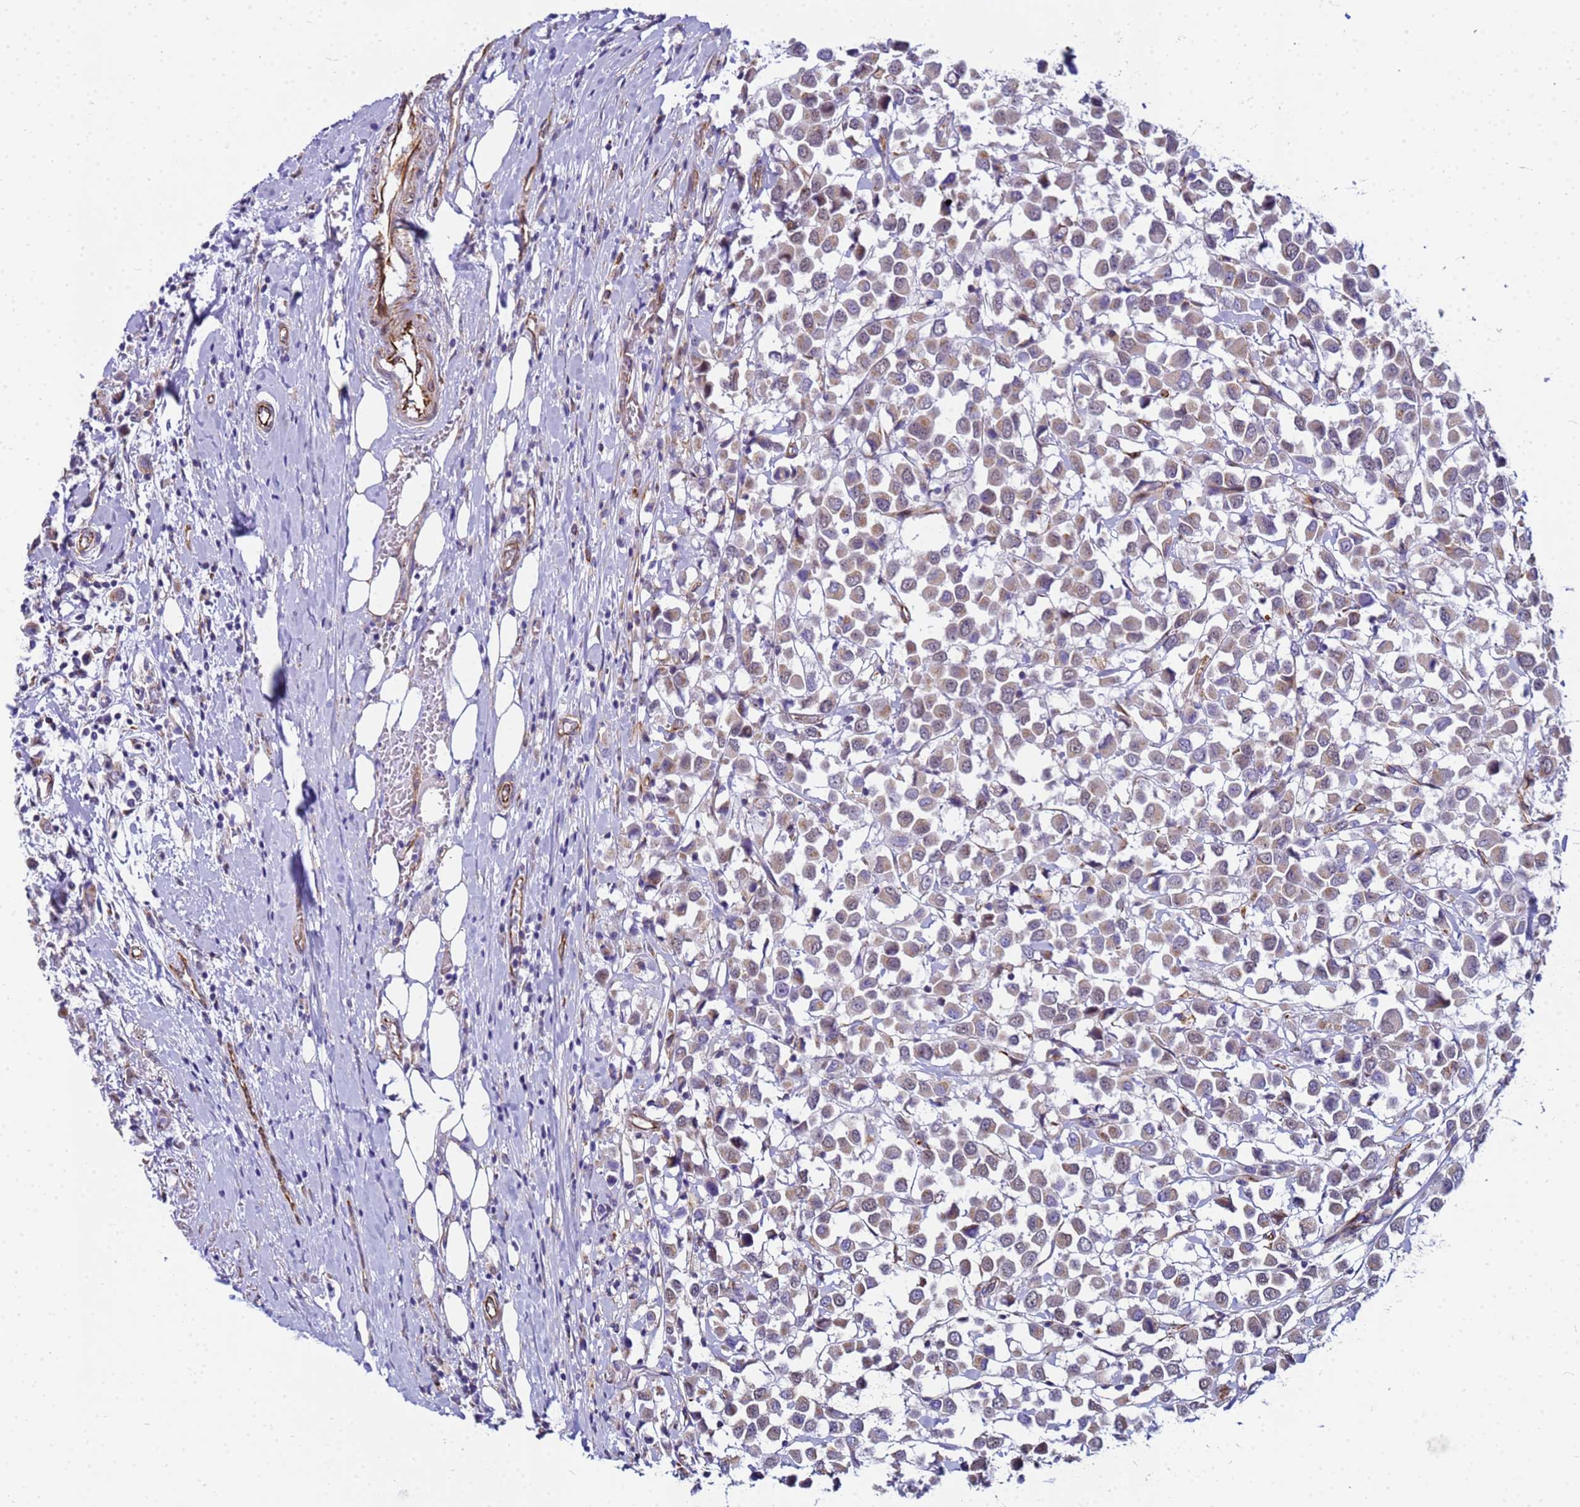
{"staining": {"intensity": "weak", "quantity": ">75%", "location": "cytoplasmic/membranous"}, "tissue": "breast cancer", "cell_type": "Tumor cells", "image_type": "cancer", "snomed": [{"axis": "morphology", "description": "Duct carcinoma"}, {"axis": "topography", "description": "Breast"}], "caption": "Immunohistochemical staining of human breast cancer (invasive ductal carcinoma) displays weak cytoplasmic/membranous protein staining in approximately >75% of tumor cells.", "gene": "UBXN2B", "patient": {"sex": "female", "age": 61}}